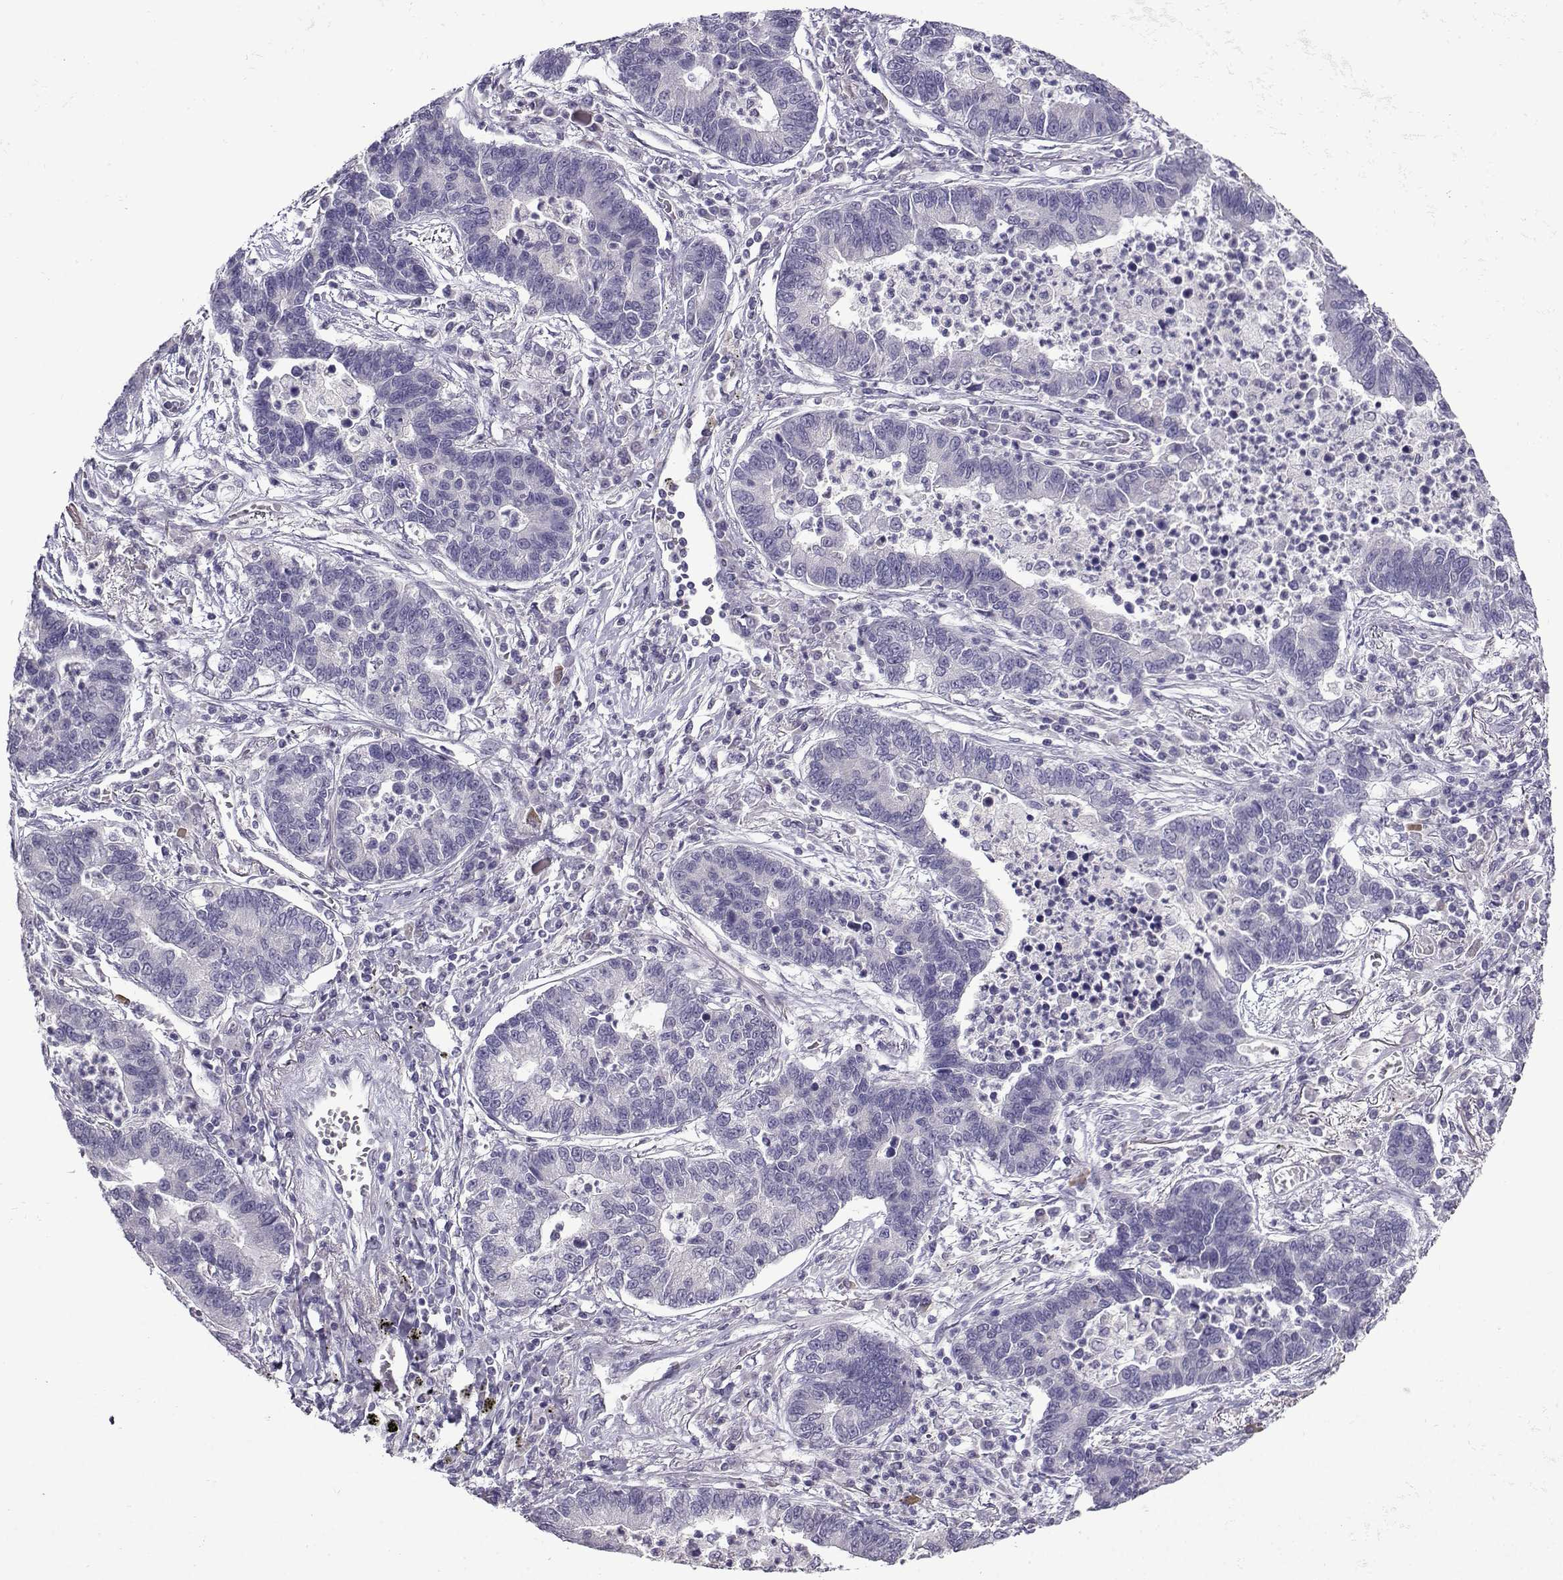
{"staining": {"intensity": "negative", "quantity": "none", "location": "none"}, "tissue": "lung cancer", "cell_type": "Tumor cells", "image_type": "cancer", "snomed": [{"axis": "morphology", "description": "Adenocarcinoma, NOS"}, {"axis": "topography", "description": "Lung"}], "caption": "This is a micrograph of immunohistochemistry staining of lung cancer, which shows no staining in tumor cells.", "gene": "CRYBB1", "patient": {"sex": "female", "age": 57}}